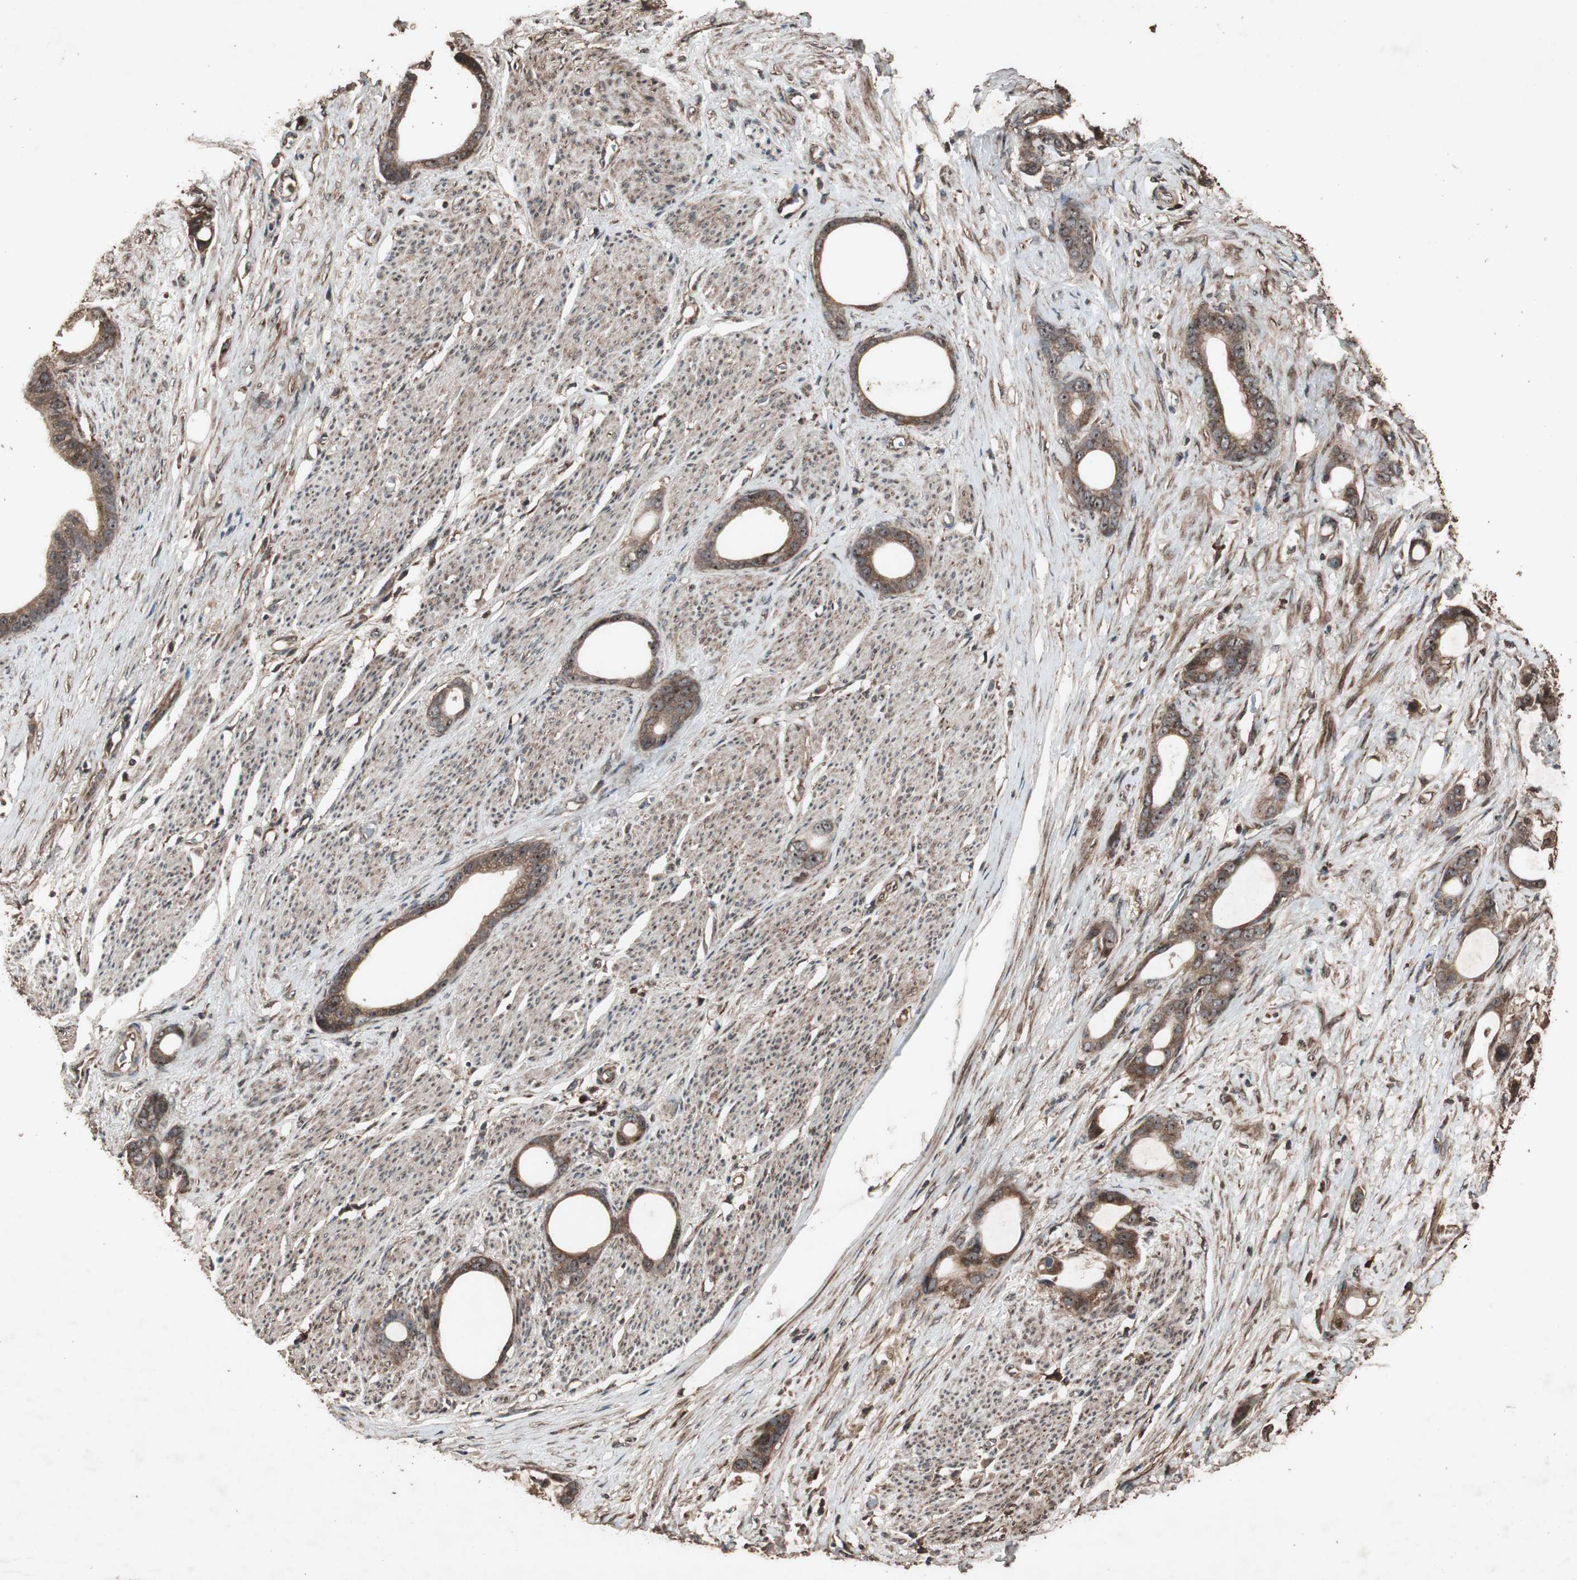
{"staining": {"intensity": "strong", "quantity": ">75%", "location": "cytoplasmic/membranous"}, "tissue": "stomach cancer", "cell_type": "Tumor cells", "image_type": "cancer", "snomed": [{"axis": "morphology", "description": "Adenocarcinoma, NOS"}, {"axis": "topography", "description": "Stomach"}], "caption": "The immunohistochemical stain shows strong cytoplasmic/membranous expression in tumor cells of stomach cancer tissue.", "gene": "LAMTOR5", "patient": {"sex": "female", "age": 75}}